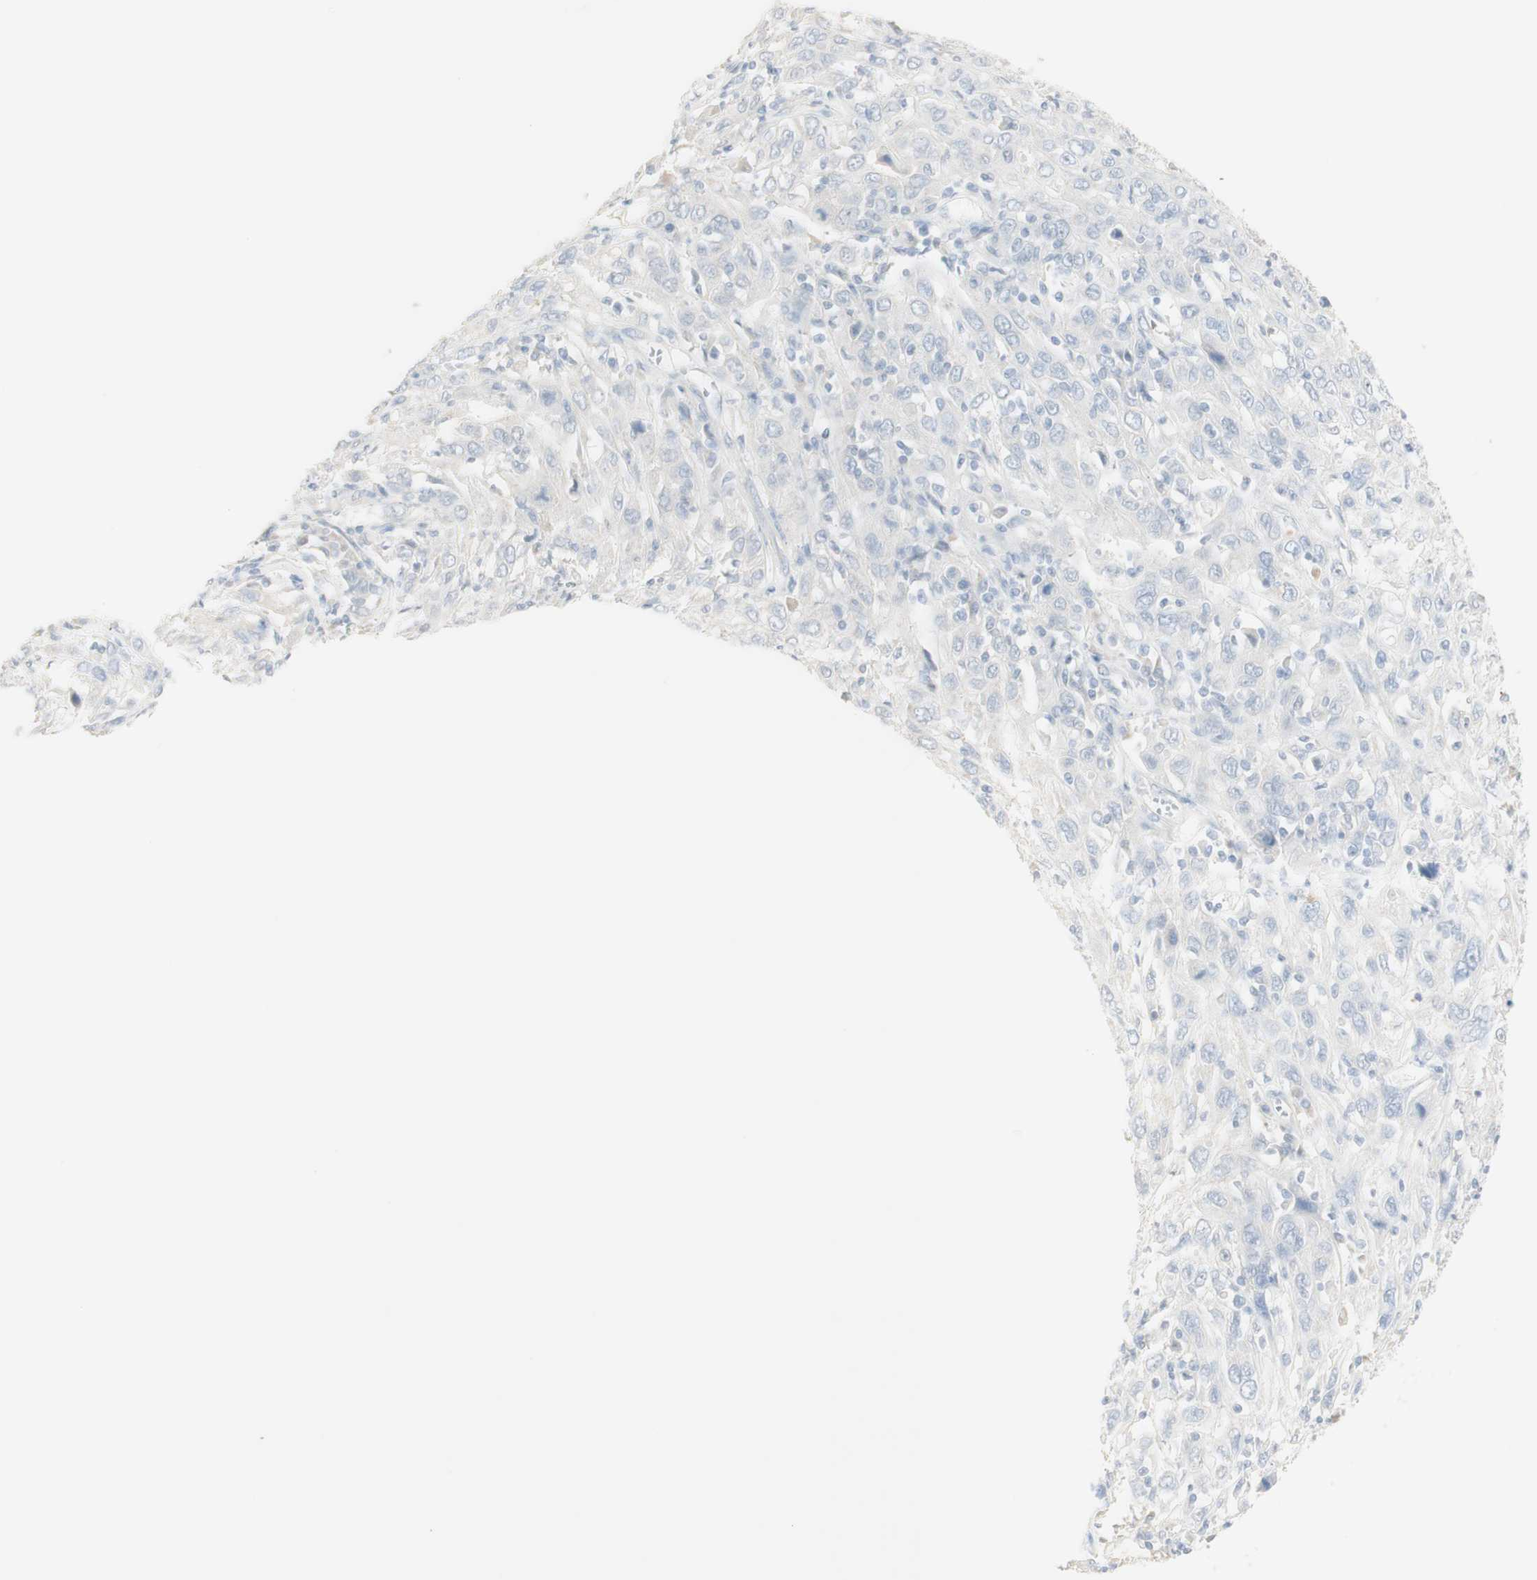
{"staining": {"intensity": "negative", "quantity": "none", "location": "none"}, "tissue": "cervical cancer", "cell_type": "Tumor cells", "image_type": "cancer", "snomed": [{"axis": "morphology", "description": "Squamous cell carcinoma, NOS"}, {"axis": "topography", "description": "Cervix"}], "caption": "DAB immunohistochemical staining of human squamous cell carcinoma (cervical) reveals no significant positivity in tumor cells. The staining was performed using DAB (3,3'-diaminobenzidine) to visualize the protein expression in brown, while the nuclei were stained in blue with hematoxylin (Magnification: 20x).", "gene": "ART3", "patient": {"sex": "female", "age": 46}}